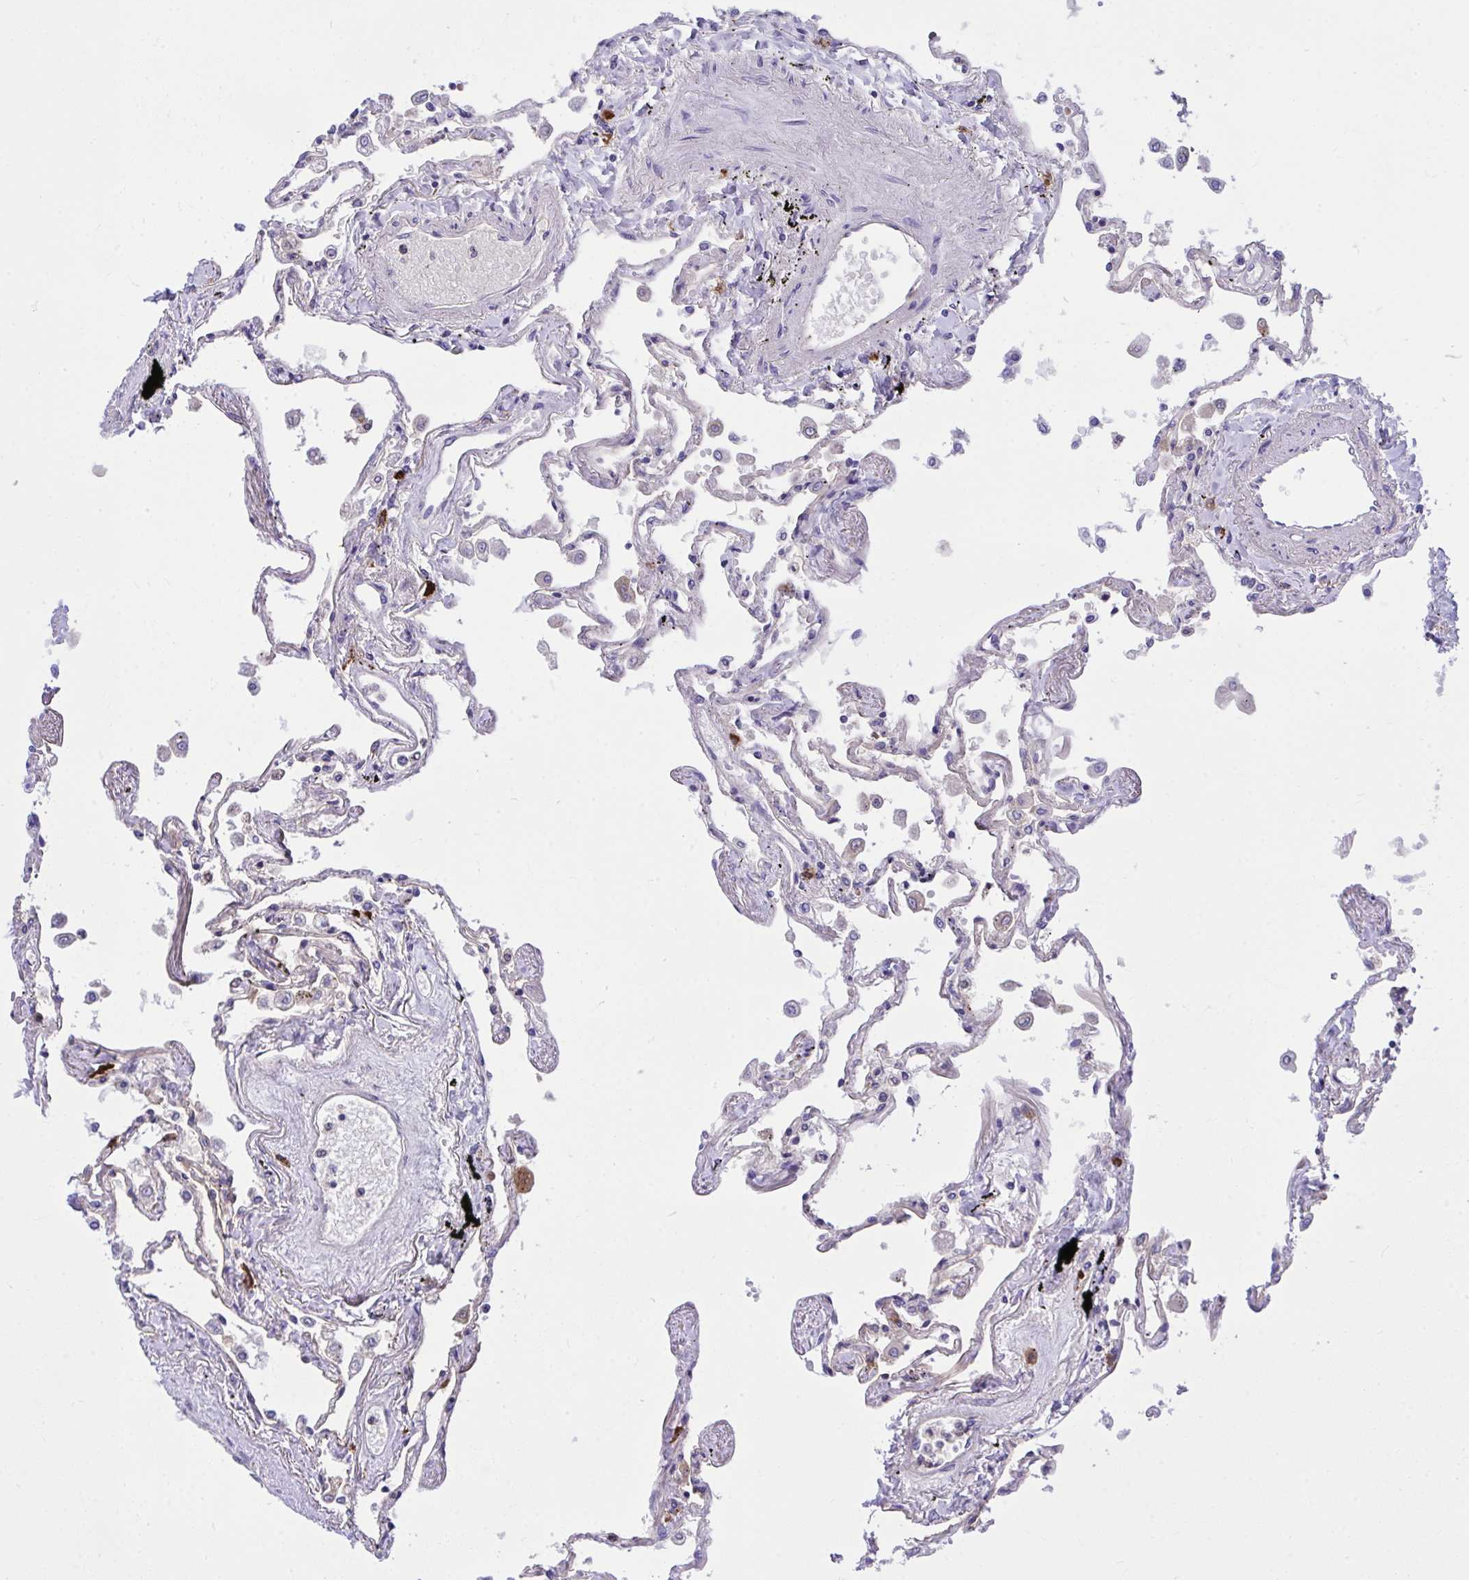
{"staining": {"intensity": "negative", "quantity": "none", "location": "none"}, "tissue": "lung", "cell_type": "Alveolar cells", "image_type": "normal", "snomed": [{"axis": "morphology", "description": "Normal tissue, NOS"}, {"axis": "morphology", "description": "Adenocarcinoma, NOS"}, {"axis": "topography", "description": "Cartilage tissue"}, {"axis": "topography", "description": "Lung"}], "caption": "The image demonstrates no significant expression in alveolar cells of lung. (DAB (3,3'-diaminobenzidine) IHC, high magnification).", "gene": "HRG", "patient": {"sex": "female", "age": 67}}